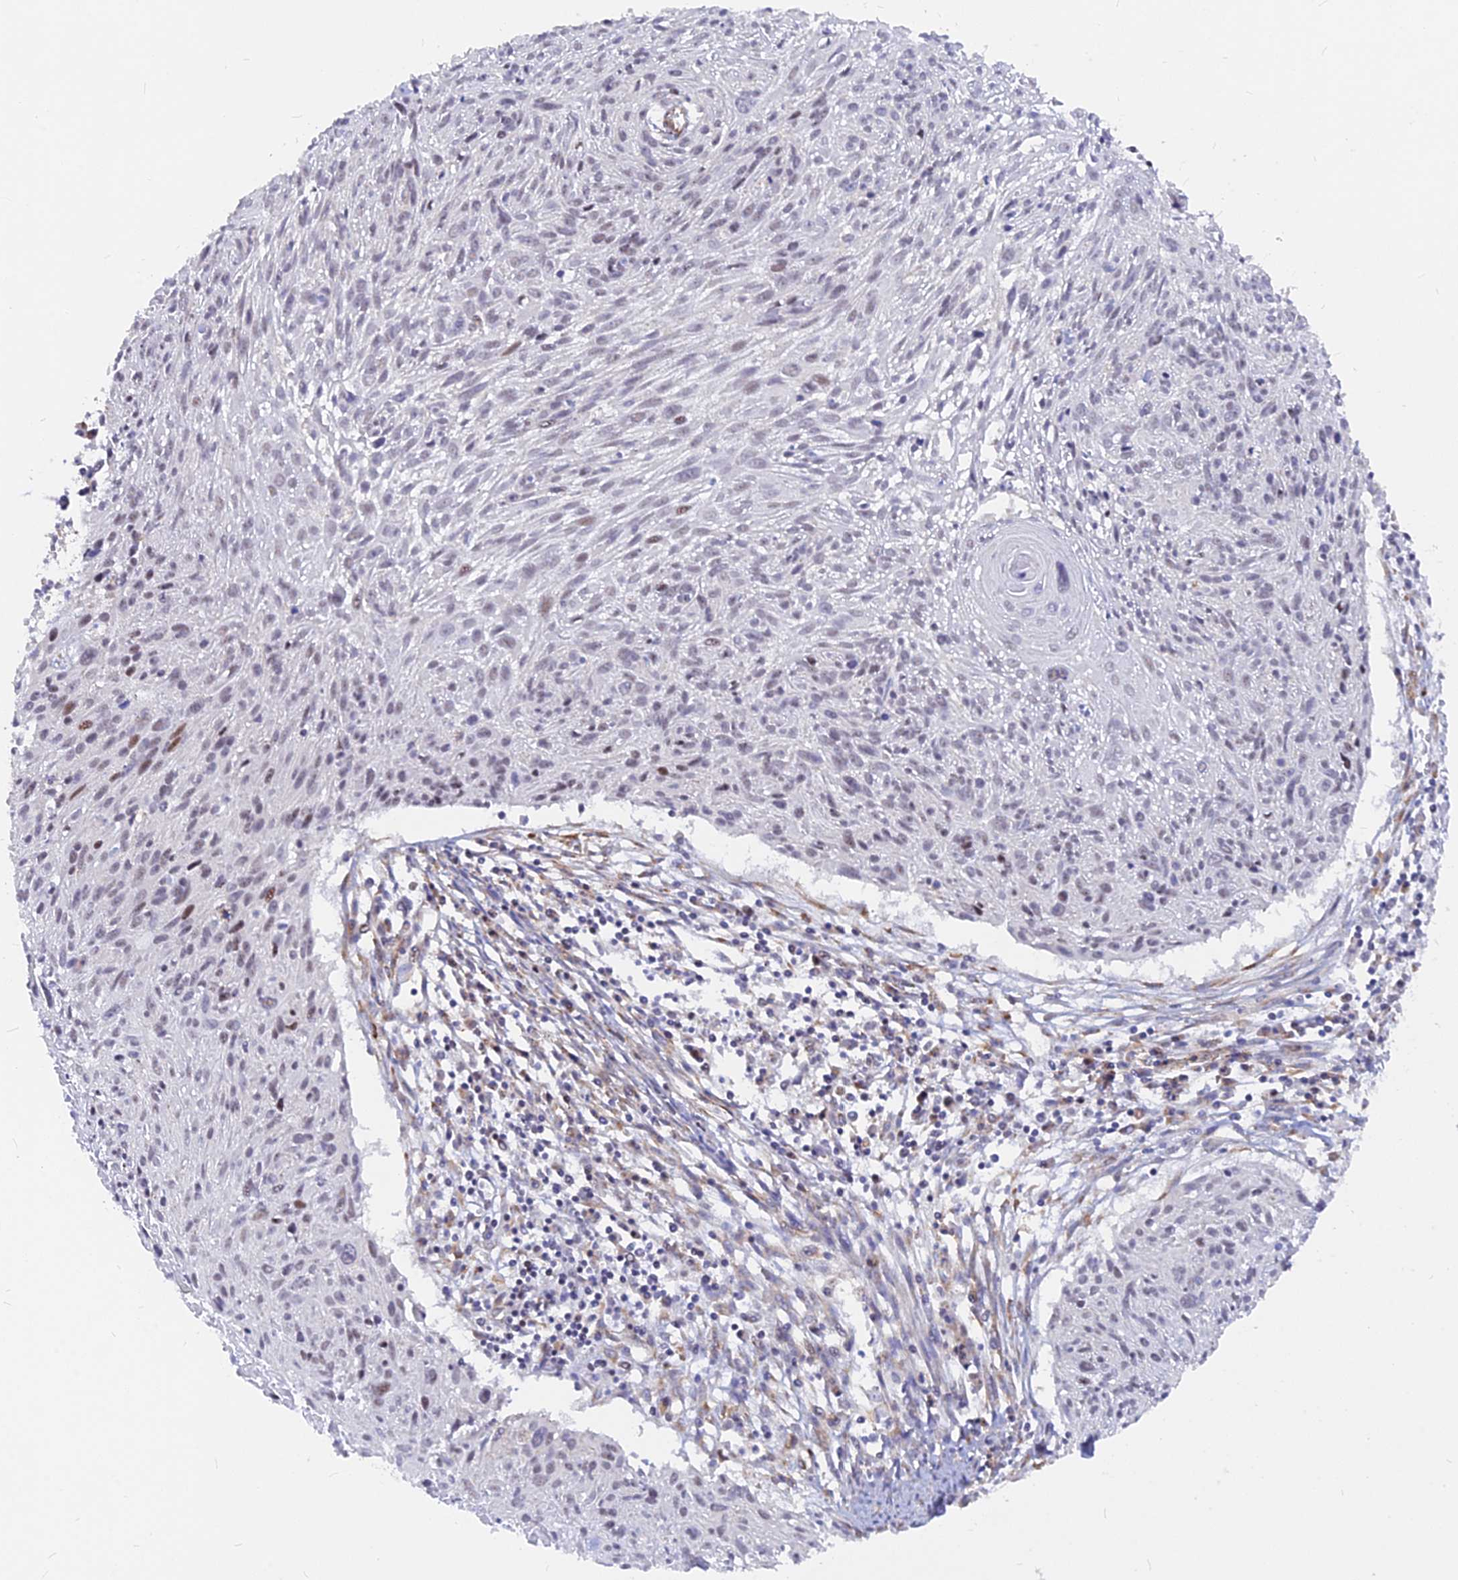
{"staining": {"intensity": "weak", "quantity": "<25%", "location": "nuclear"}, "tissue": "cervical cancer", "cell_type": "Tumor cells", "image_type": "cancer", "snomed": [{"axis": "morphology", "description": "Squamous cell carcinoma, NOS"}, {"axis": "topography", "description": "Cervix"}], "caption": "Immunohistochemical staining of human cervical squamous cell carcinoma shows no significant staining in tumor cells.", "gene": "VSTM2L", "patient": {"sex": "female", "age": 51}}